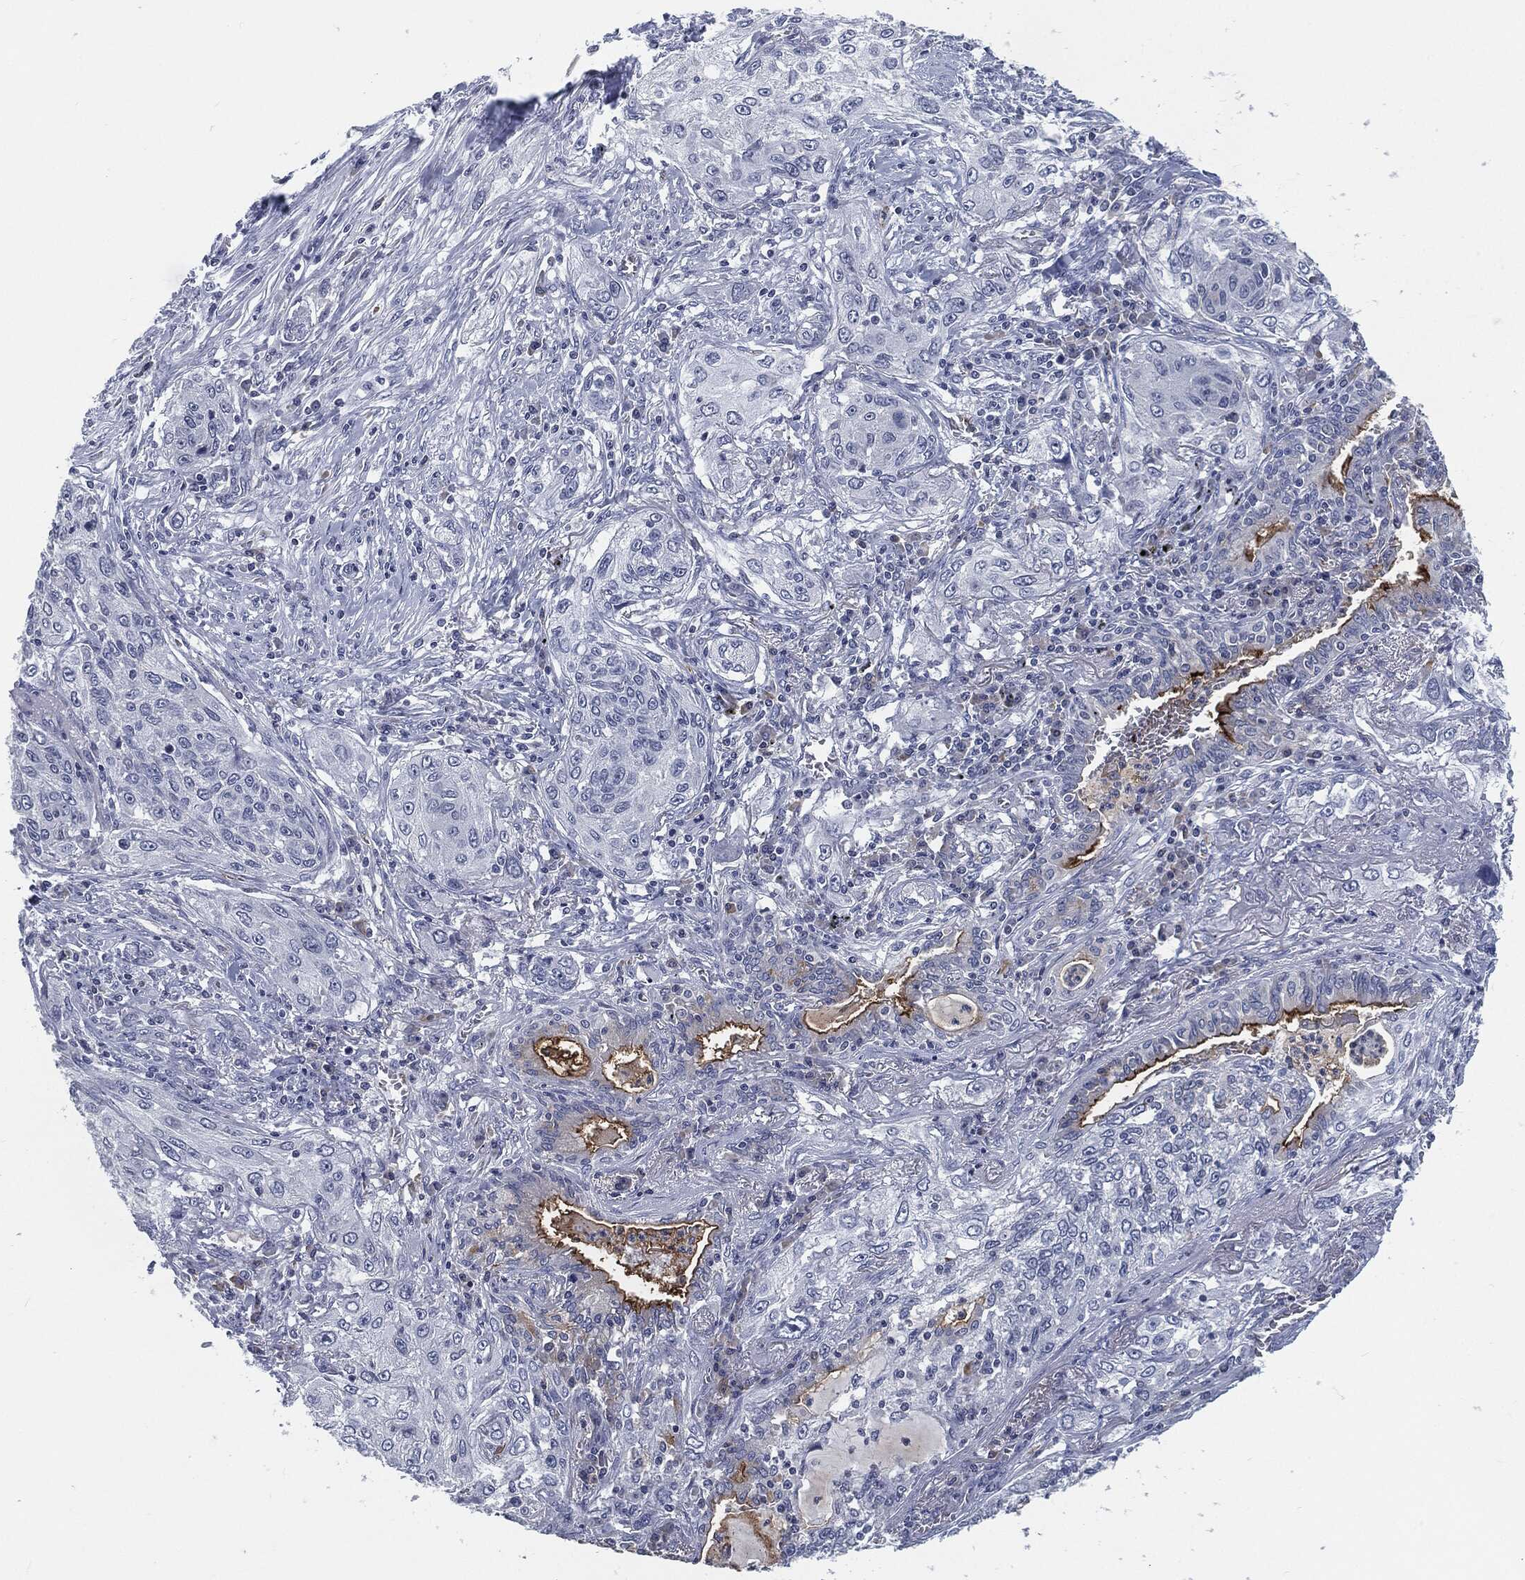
{"staining": {"intensity": "strong", "quantity": "<25%", "location": "cytoplasmic/membranous"}, "tissue": "lung cancer", "cell_type": "Tumor cells", "image_type": "cancer", "snomed": [{"axis": "morphology", "description": "Squamous cell carcinoma, NOS"}, {"axis": "topography", "description": "Lung"}], "caption": "Protein staining of lung squamous cell carcinoma tissue displays strong cytoplasmic/membranous staining in about <25% of tumor cells.", "gene": "PROM1", "patient": {"sex": "female", "age": 69}}